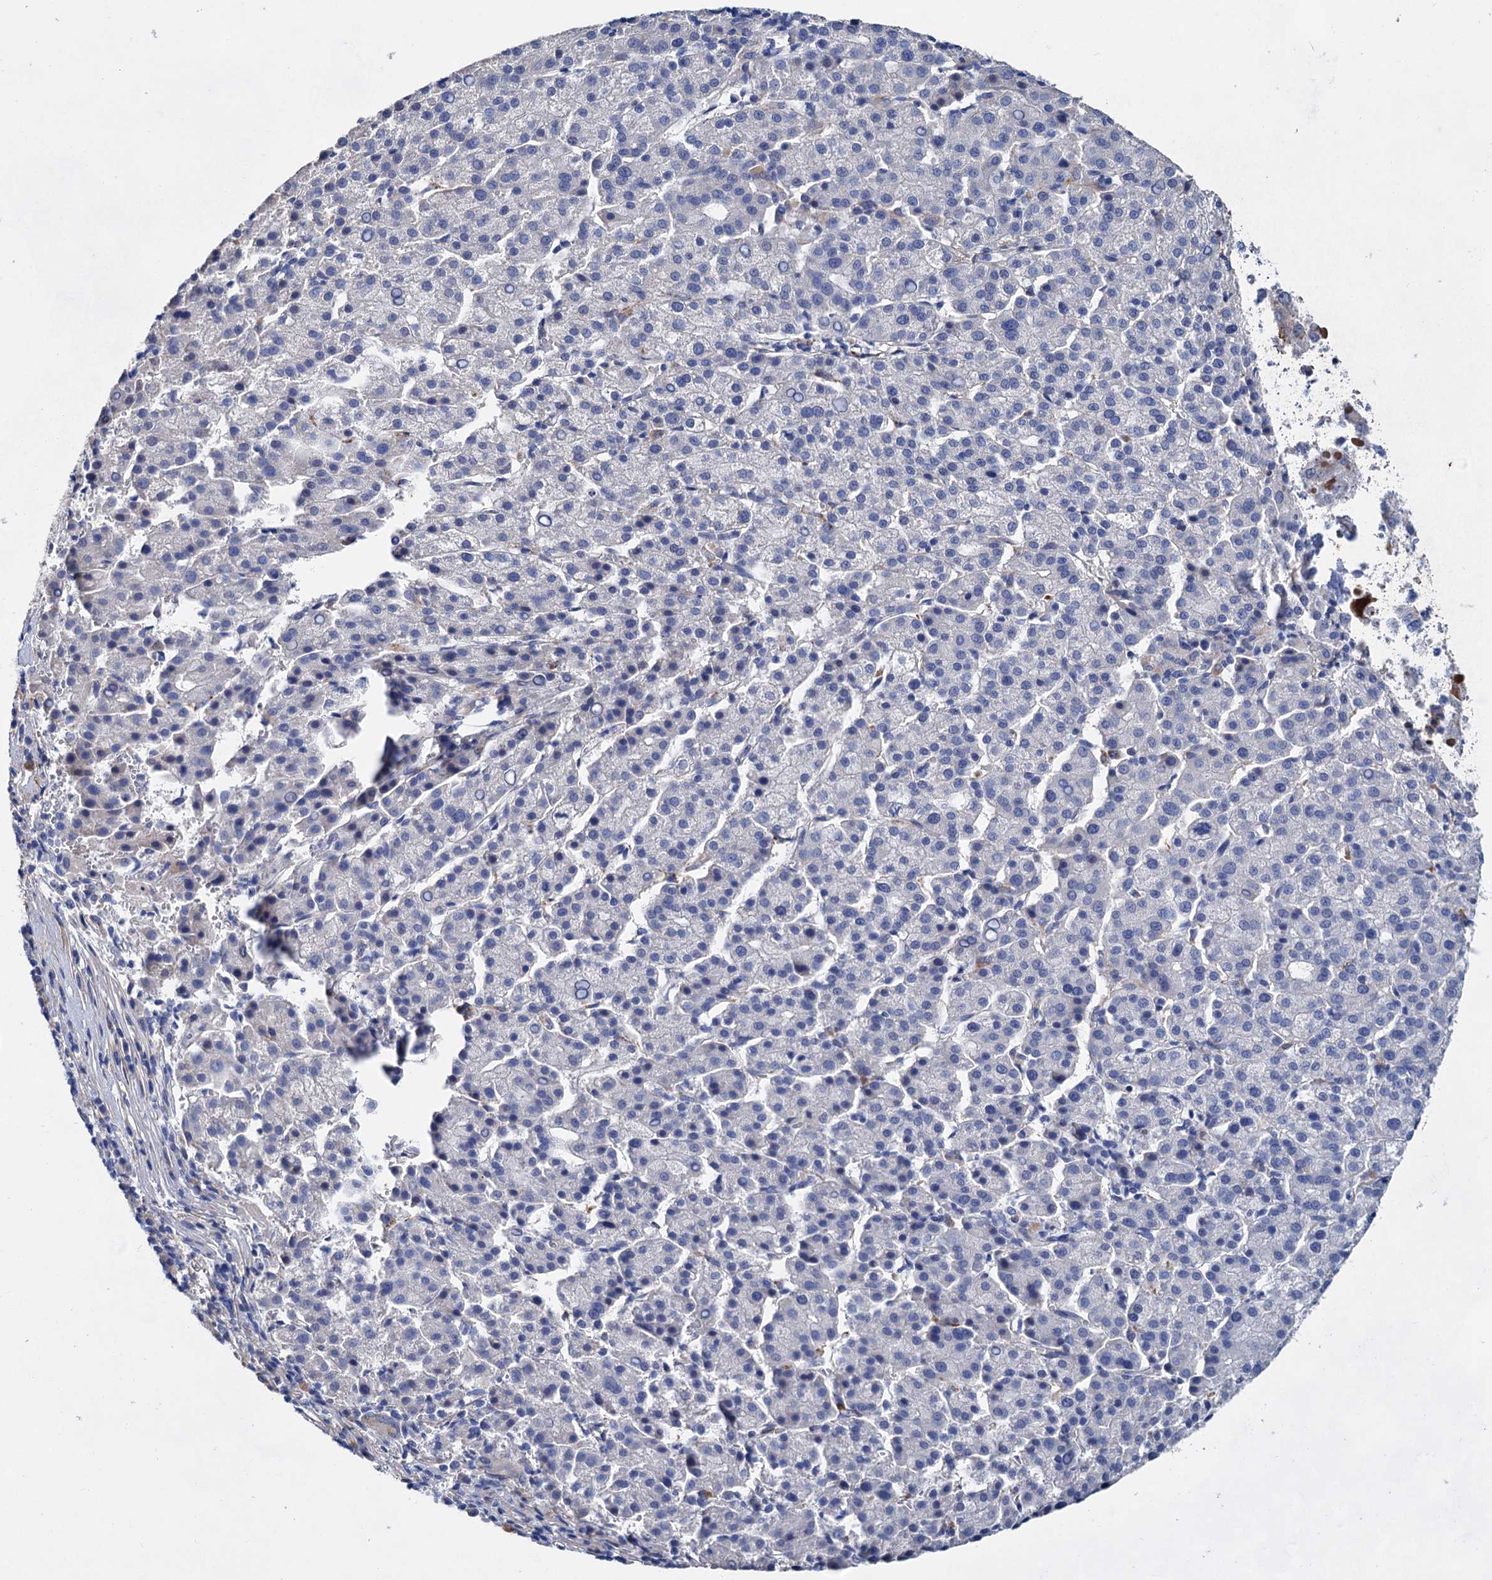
{"staining": {"intensity": "negative", "quantity": "none", "location": "none"}, "tissue": "liver cancer", "cell_type": "Tumor cells", "image_type": "cancer", "snomed": [{"axis": "morphology", "description": "Carcinoma, Hepatocellular, NOS"}, {"axis": "topography", "description": "Liver"}], "caption": "The image reveals no staining of tumor cells in liver cancer.", "gene": "GPR155", "patient": {"sex": "female", "age": 58}}